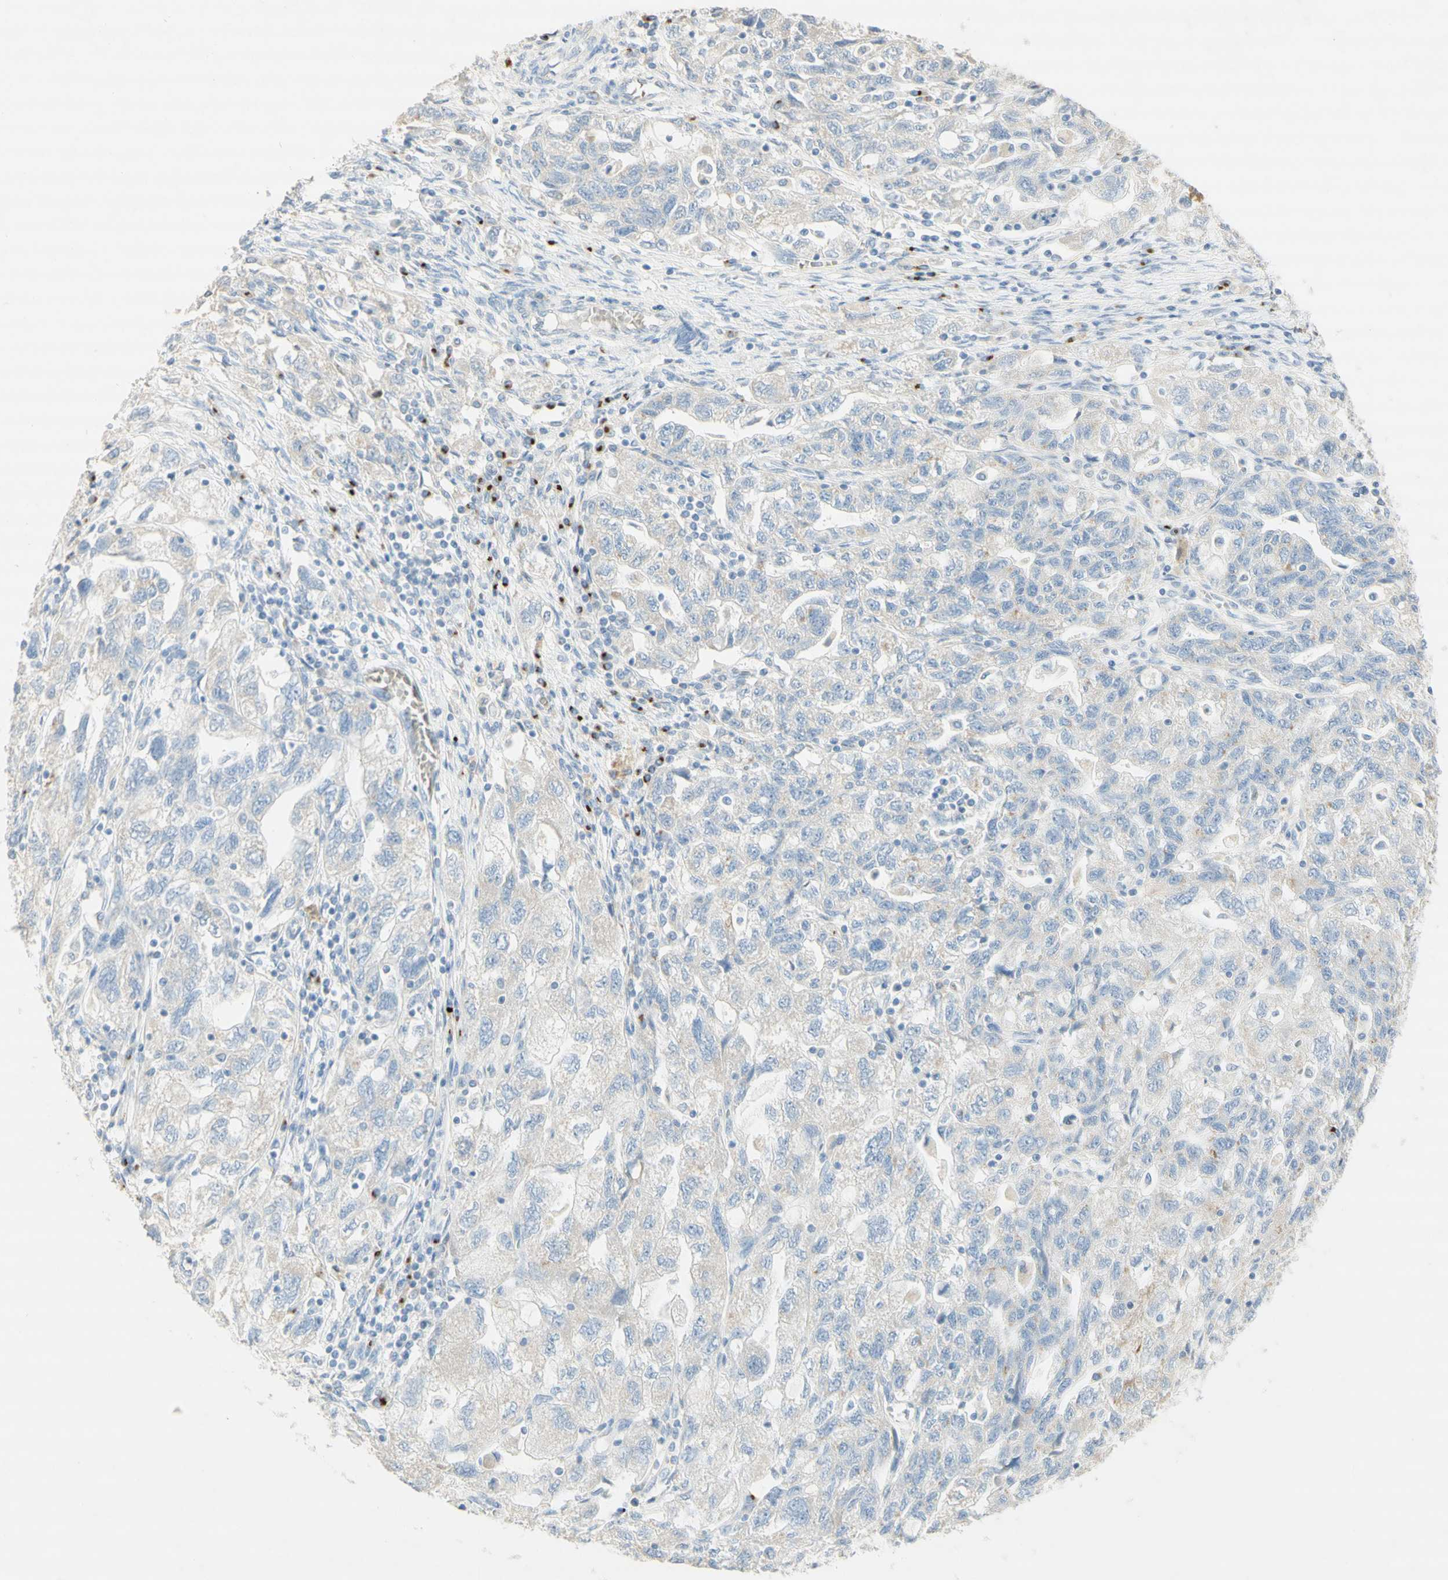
{"staining": {"intensity": "negative", "quantity": "none", "location": "none"}, "tissue": "ovarian cancer", "cell_type": "Tumor cells", "image_type": "cancer", "snomed": [{"axis": "morphology", "description": "Carcinoma, NOS"}, {"axis": "morphology", "description": "Cystadenocarcinoma, serous, NOS"}, {"axis": "topography", "description": "Ovary"}], "caption": "Human ovarian carcinoma stained for a protein using IHC demonstrates no staining in tumor cells.", "gene": "MANEA", "patient": {"sex": "female", "age": 69}}